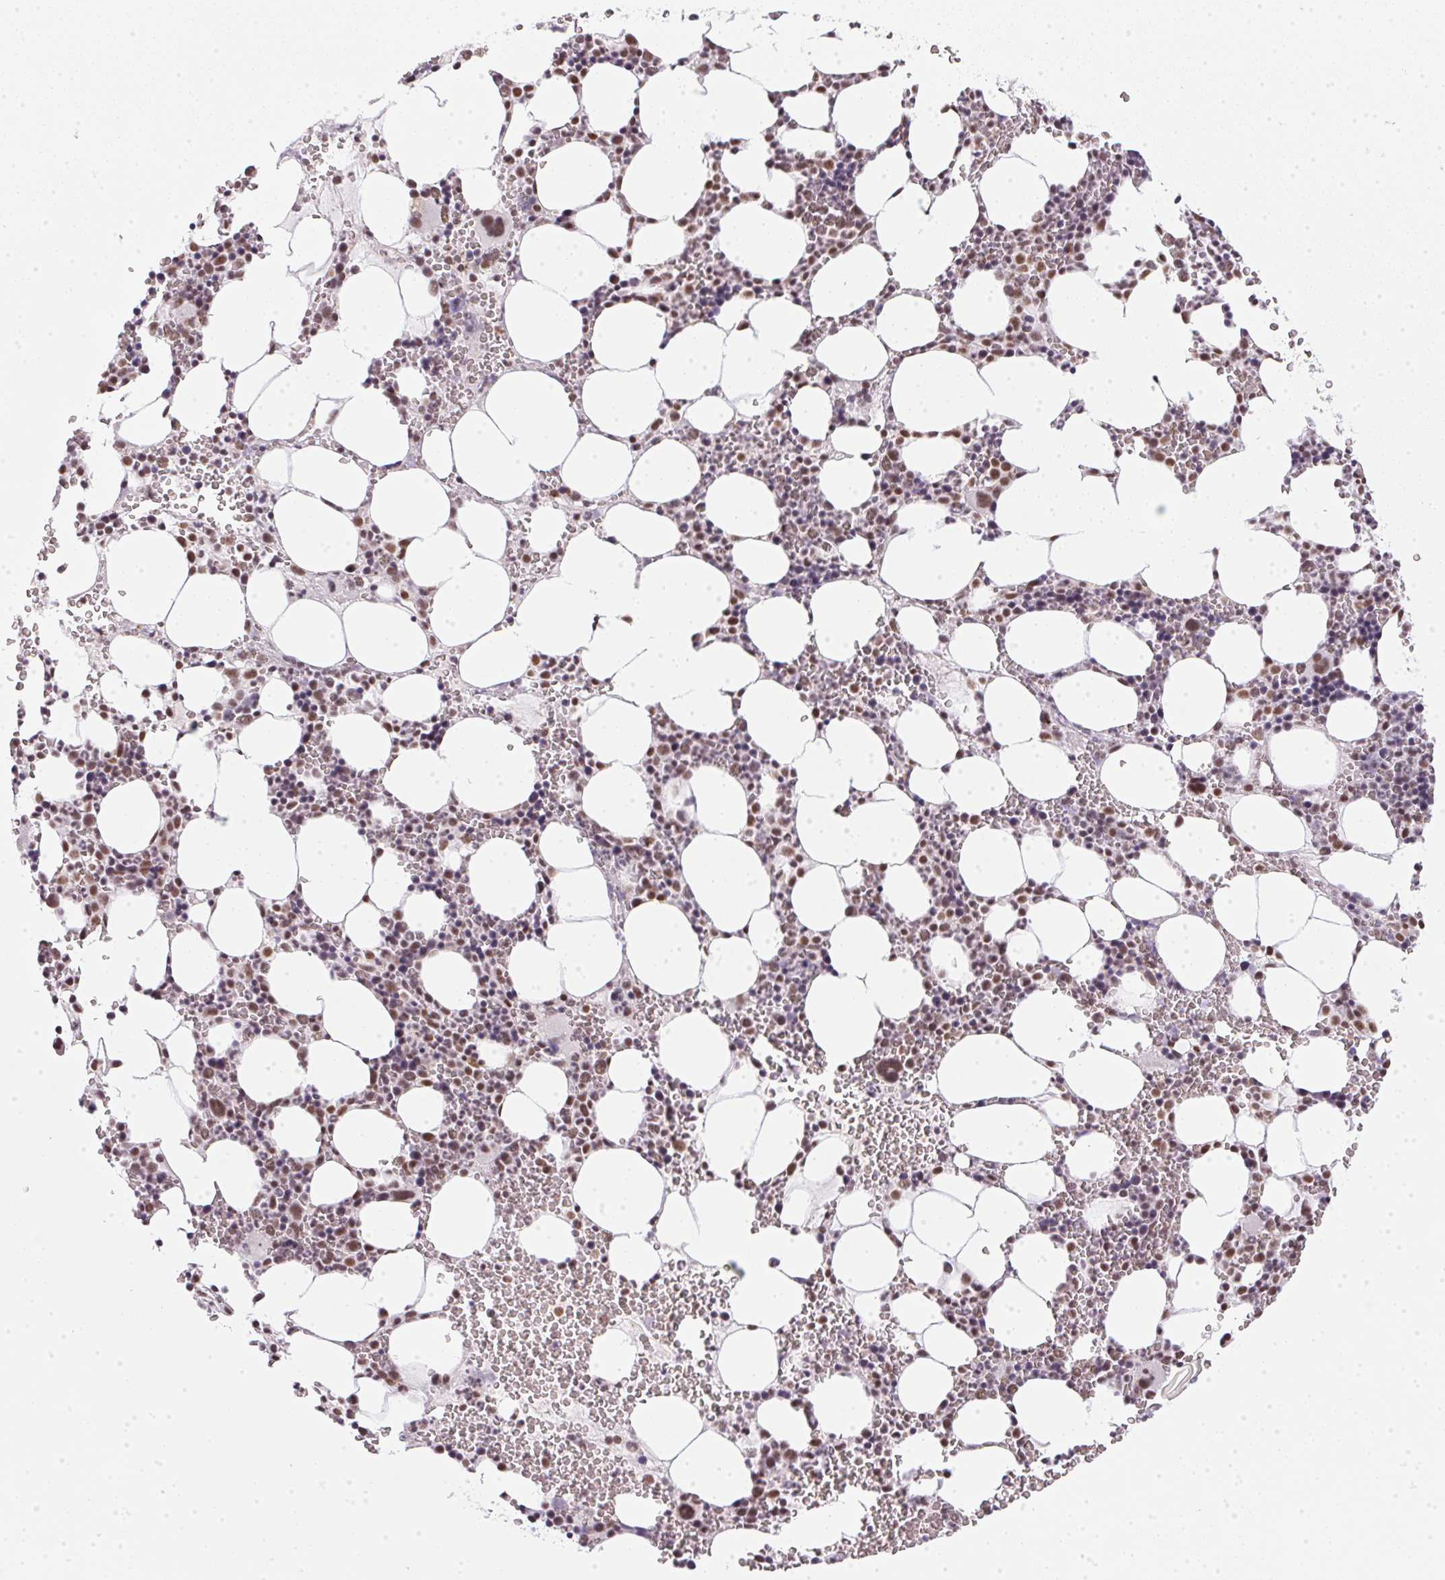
{"staining": {"intensity": "moderate", "quantity": "25%-75%", "location": "nuclear"}, "tissue": "bone marrow", "cell_type": "Hematopoietic cells", "image_type": "normal", "snomed": [{"axis": "morphology", "description": "Normal tissue, NOS"}, {"axis": "topography", "description": "Bone marrow"}], "caption": "This micrograph demonstrates immunohistochemistry staining of normal bone marrow, with medium moderate nuclear positivity in about 25%-75% of hematopoietic cells.", "gene": "SRSF7", "patient": {"sex": "male", "age": 82}}